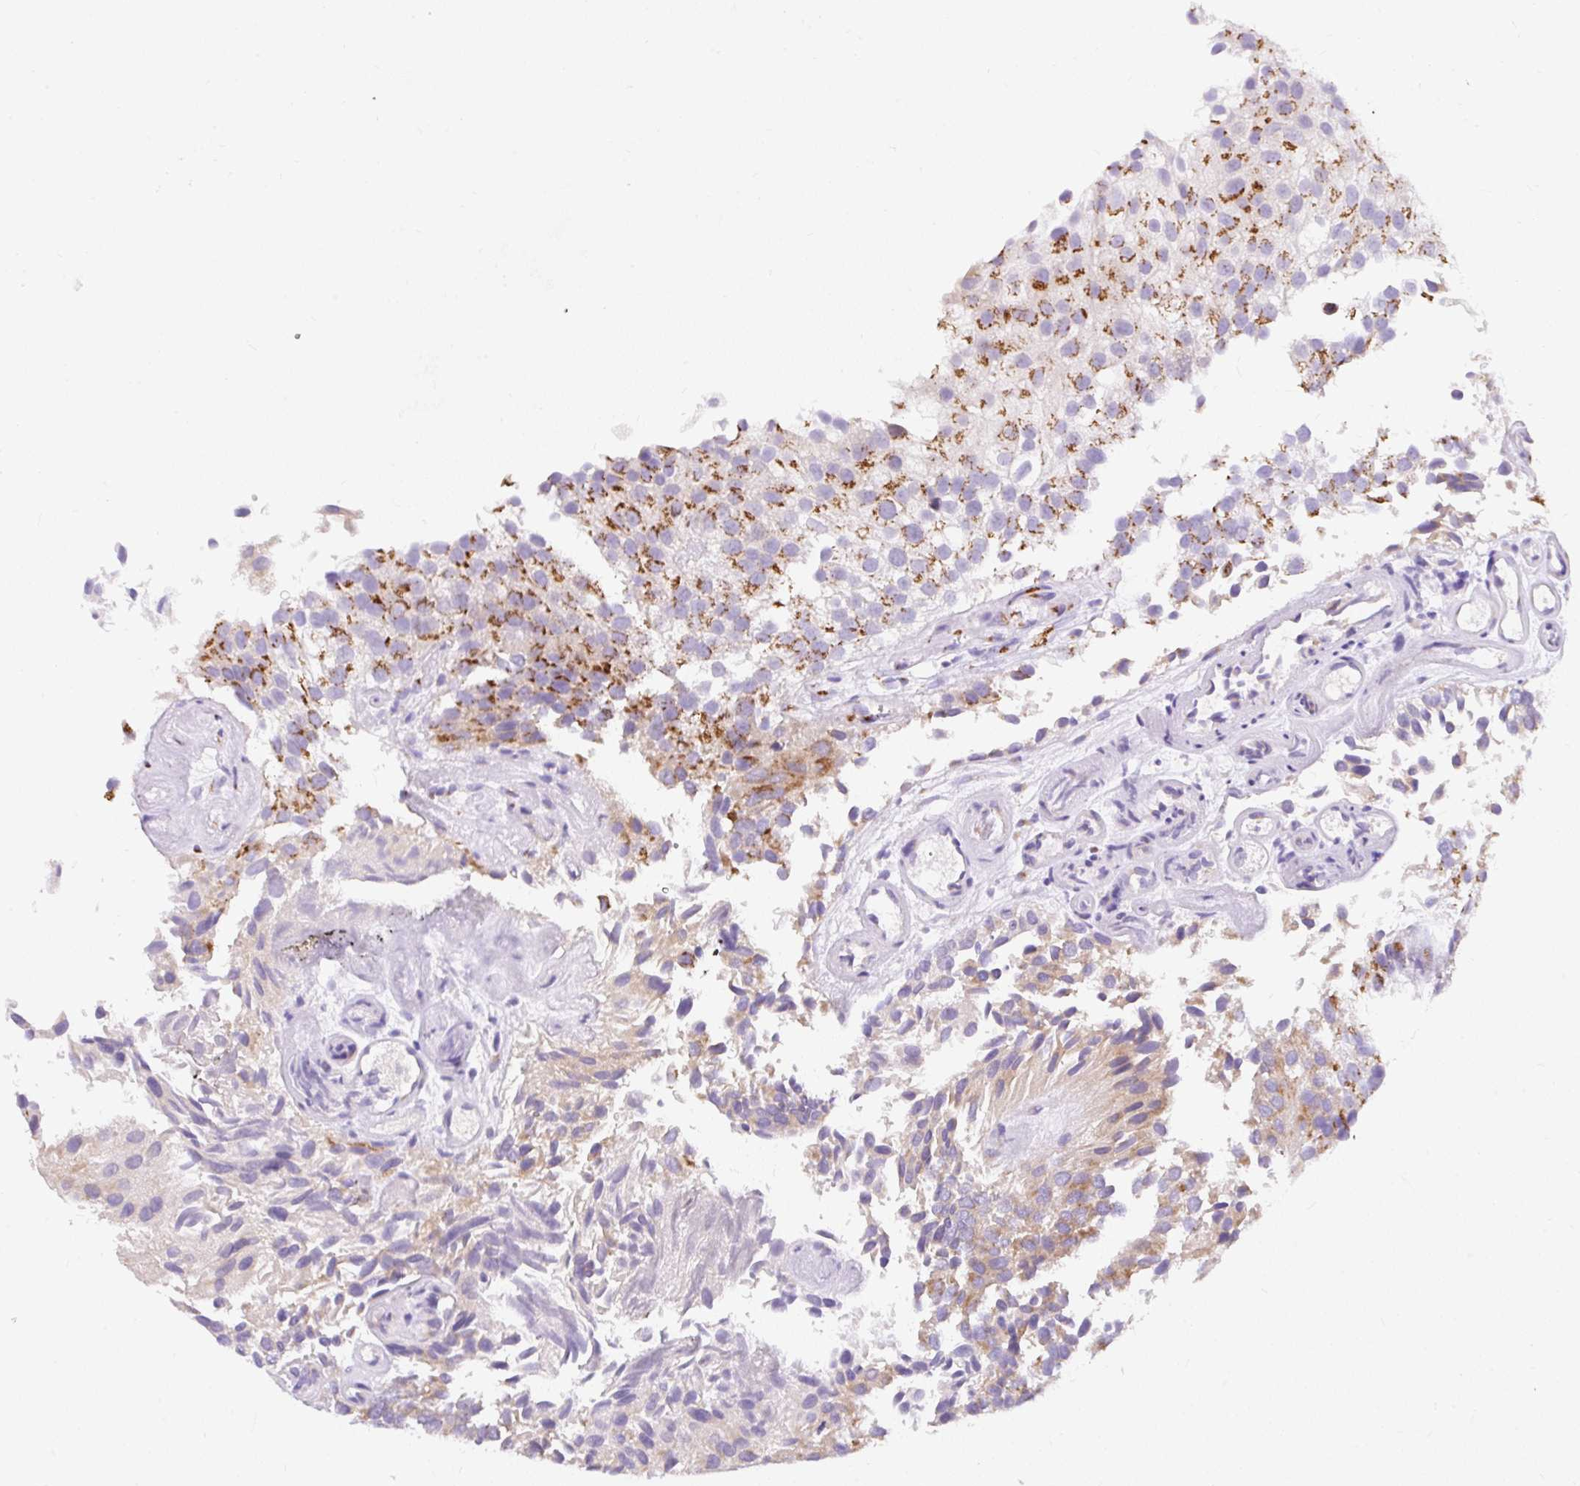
{"staining": {"intensity": "strong", "quantity": "25%-75%", "location": "cytoplasmic/membranous"}, "tissue": "urothelial cancer", "cell_type": "Tumor cells", "image_type": "cancer", "snomed": [{"axis": "morphology", "description": "Urothelial carcinoma, NOS"}, {"axis": "topography", "description": "Urinary bladder"}], "caption": "This image demonstrates immunohistochemistry staining of urothelial cancer, with high strong cytoplasmic/membranous expression in approximately 25%-75% of tumor cells.", "gene": "GOLGA8A", "patient": {"sex": "male", "age": 87}}